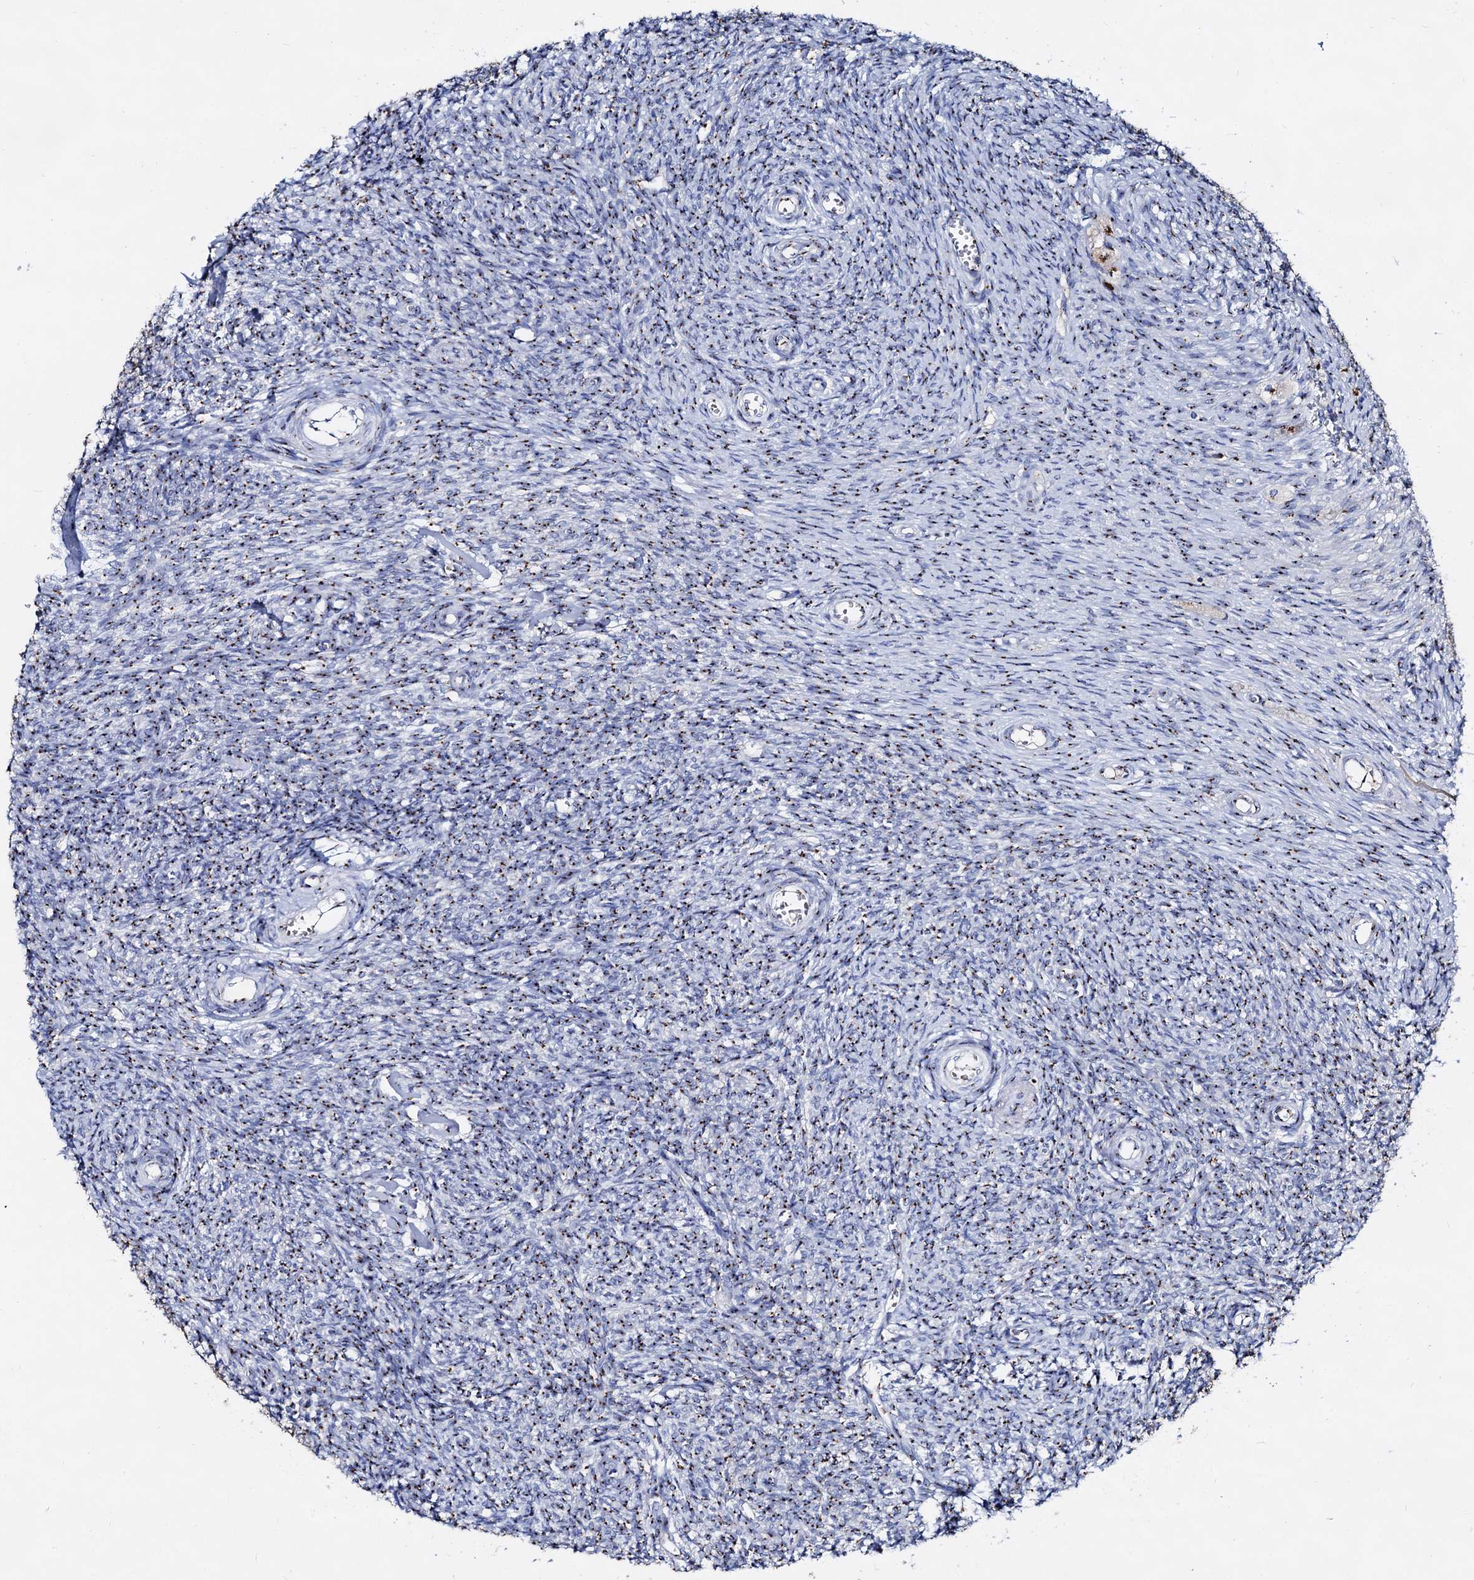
{"staining": {"intensity": "strong", "quantity": "<25%", "location": "cytoplasmic/membranous"}, "tissue": "ovary", "cell_type": "Ovarian stroma cells", "image_type": "normal", "snomed": [{"axis": "morphology", "description": "Normal tissue, NOS"}, {"axis": "topography", "description": "Ovary"}], "caption": "Benign ovary was stained to show a protein in brown. There is medium levels of strong cytoplasmic/membranous staining in about <25% of ovarian stroma cells.", "gene": "TM9SF3", "patient": {"sex": "female", "age": 44}}